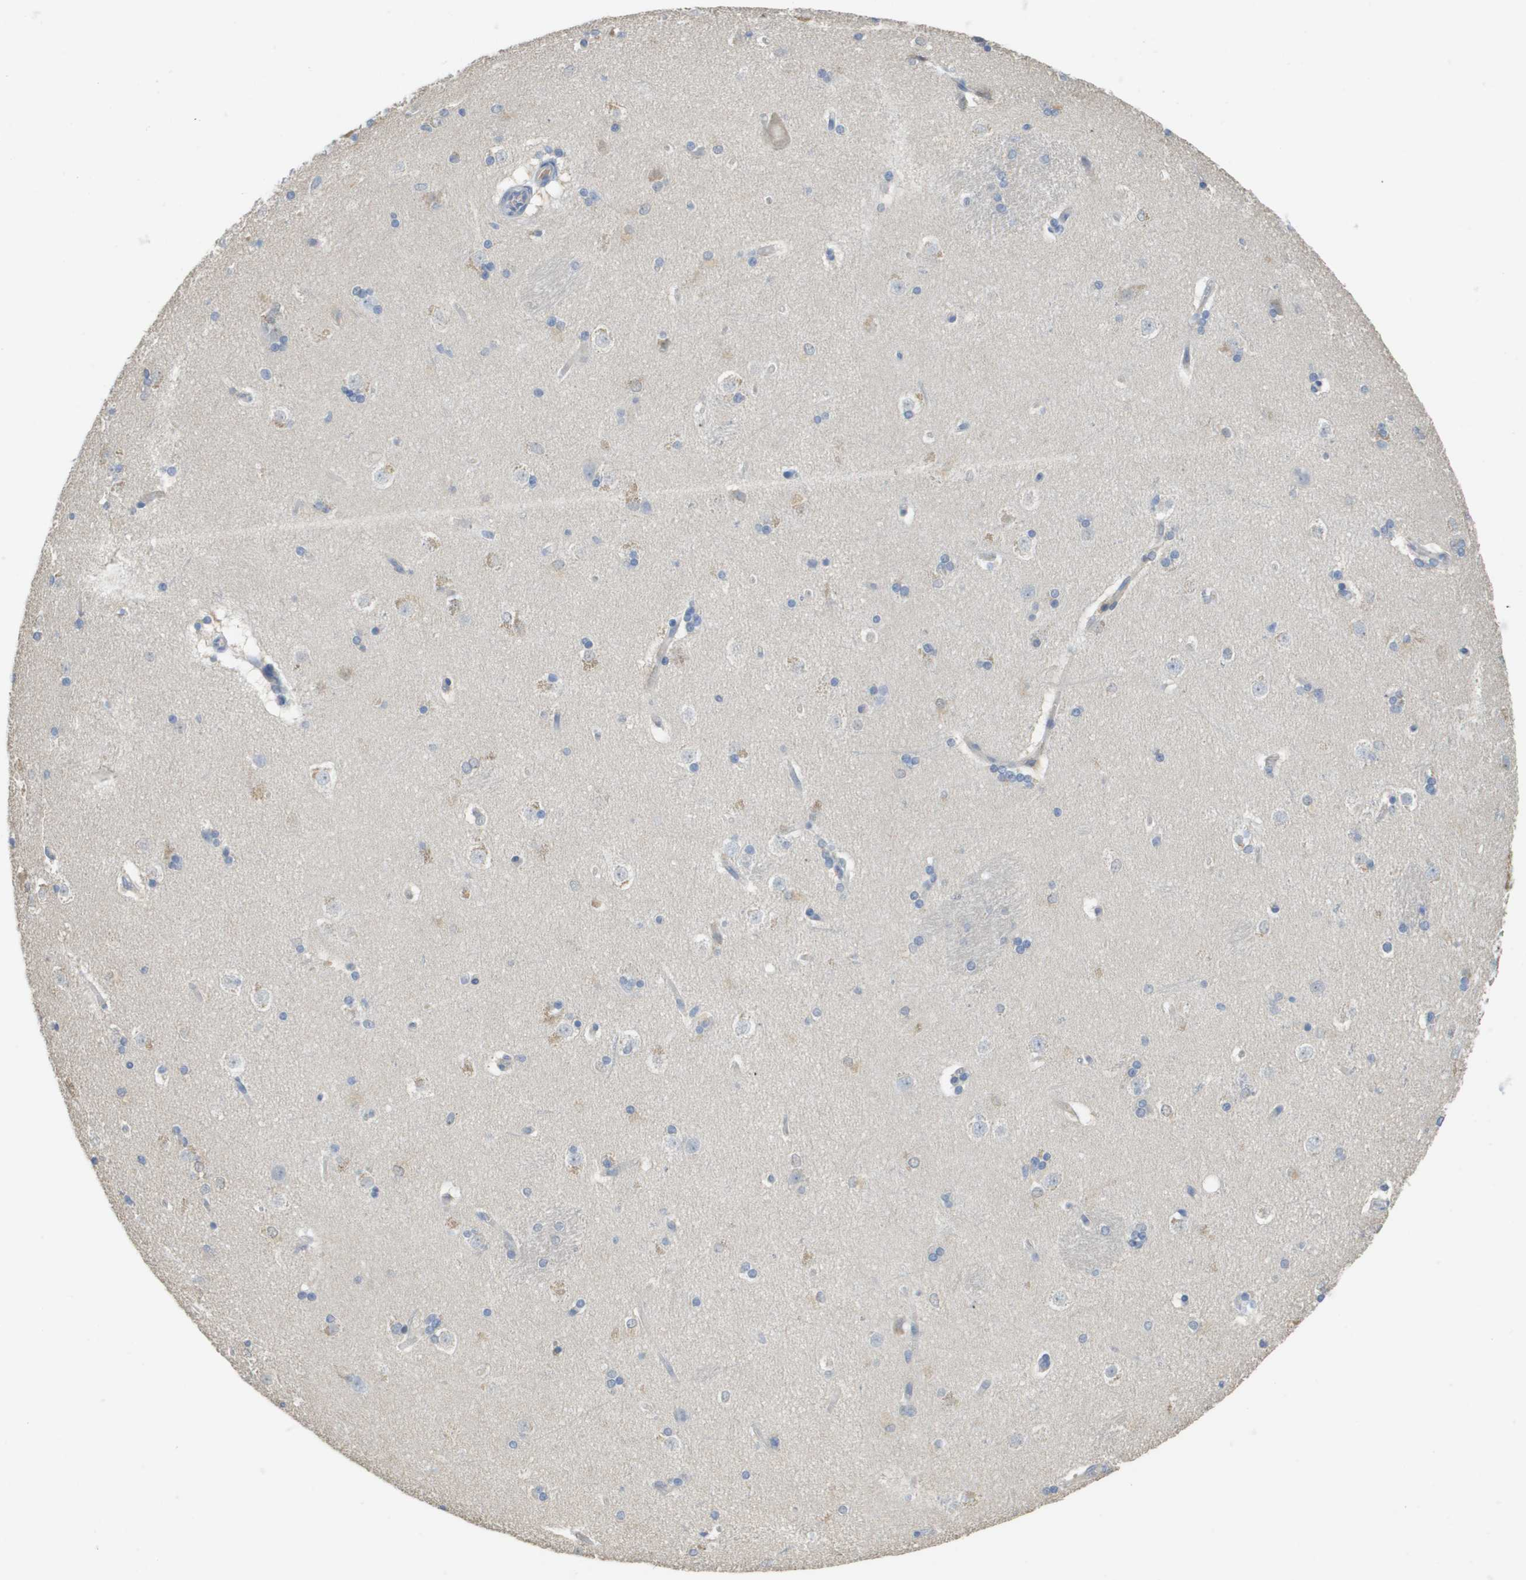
{"staining": {"intensity": "negative", "quantity": "none", "location": "none"}, "tissue": "caudate", "cell_type": "Glial cells", "image_type": "normal", "snomed": [{"axis": "morphology", "description": "Normal tissue, NOS"}, {"axis": "topography", "description": "Lateral ventricle wall"}], "caption": "Immunohistochemical staining of benign caudate reveals no significant staining in glial cells.", "gene": "MYL3", "patient": {"sex": "female", "age": 19}}